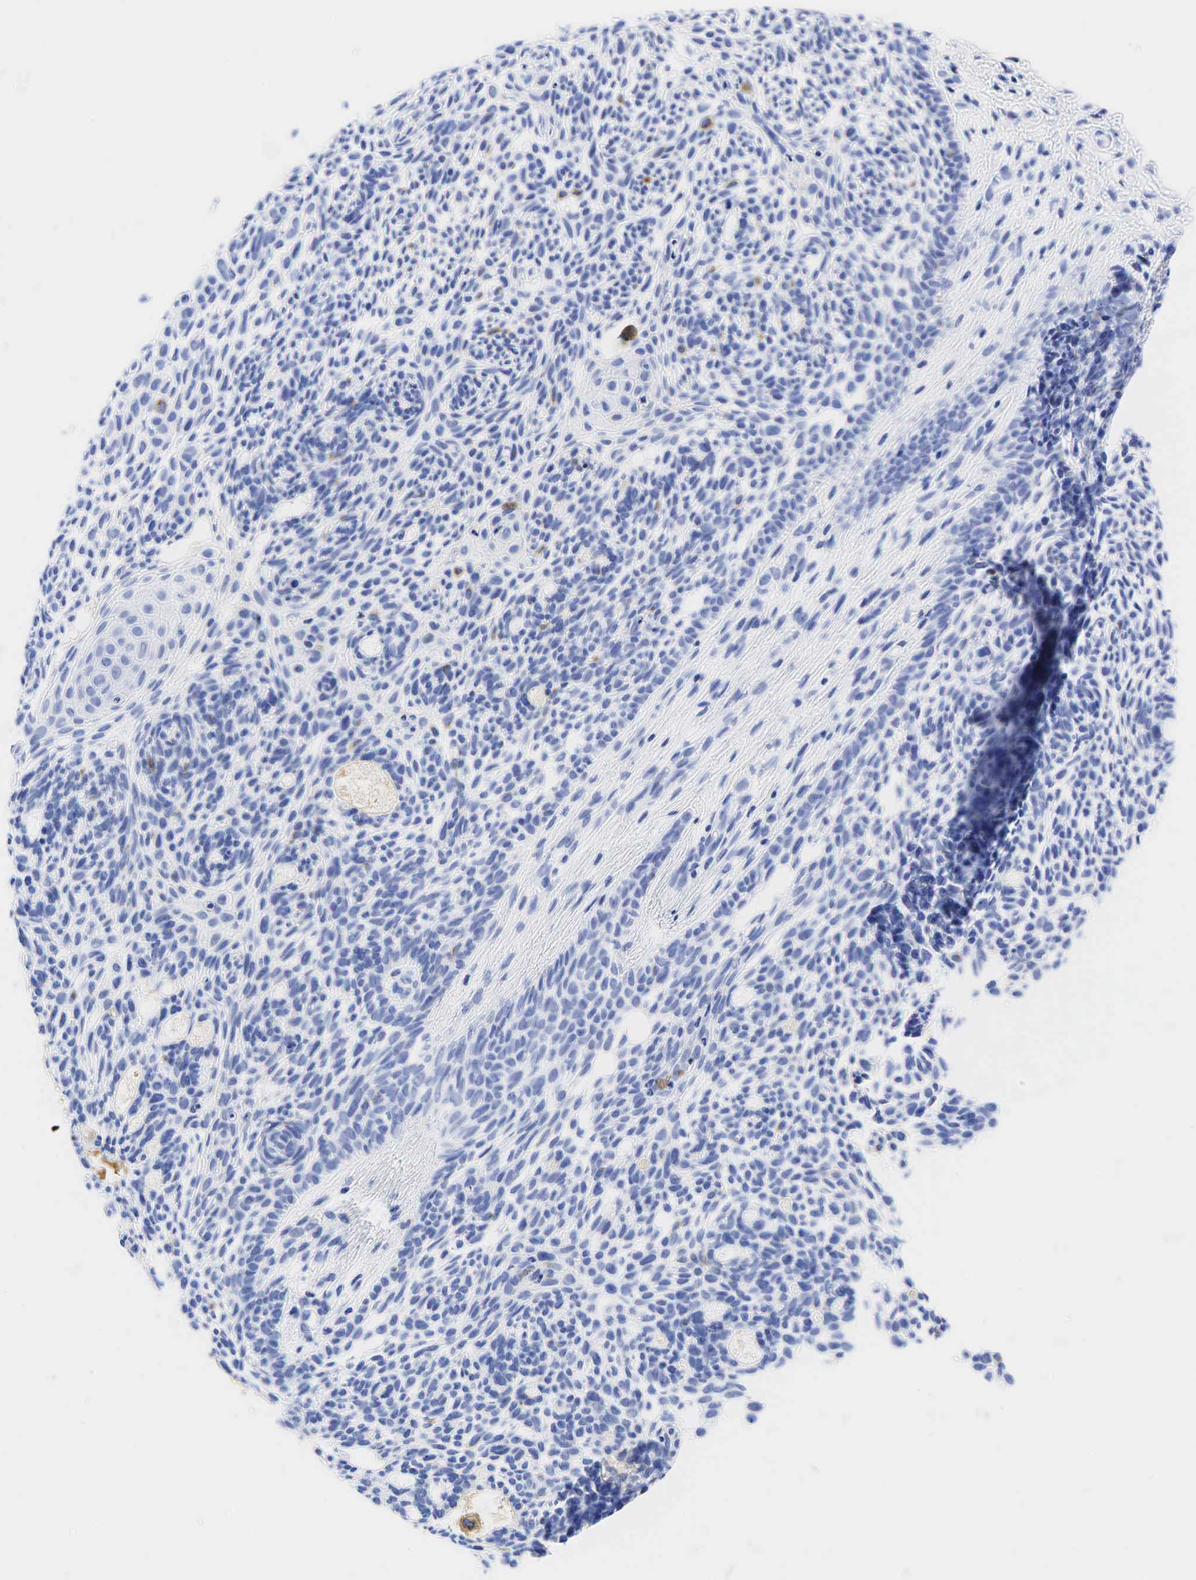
{"staining": {"intensity": "weak", "quantity": "<25%", "location": "cytoplasmic/membranous"}, "tissue": "skin cancer", "cell_type": "Tumor cells", "image_type": "cancer", "snomed": [{"axis": "morphology", "description": "Basal cell carcinoma"}, {"axis": "topography", "description": "Skin"}], "caption": "Skin cancer was stained to show a protein in brown. There is no significant staining in tumor cells.", "gene": "CHGA", "patient": {"sex": "male", "age": 58}}